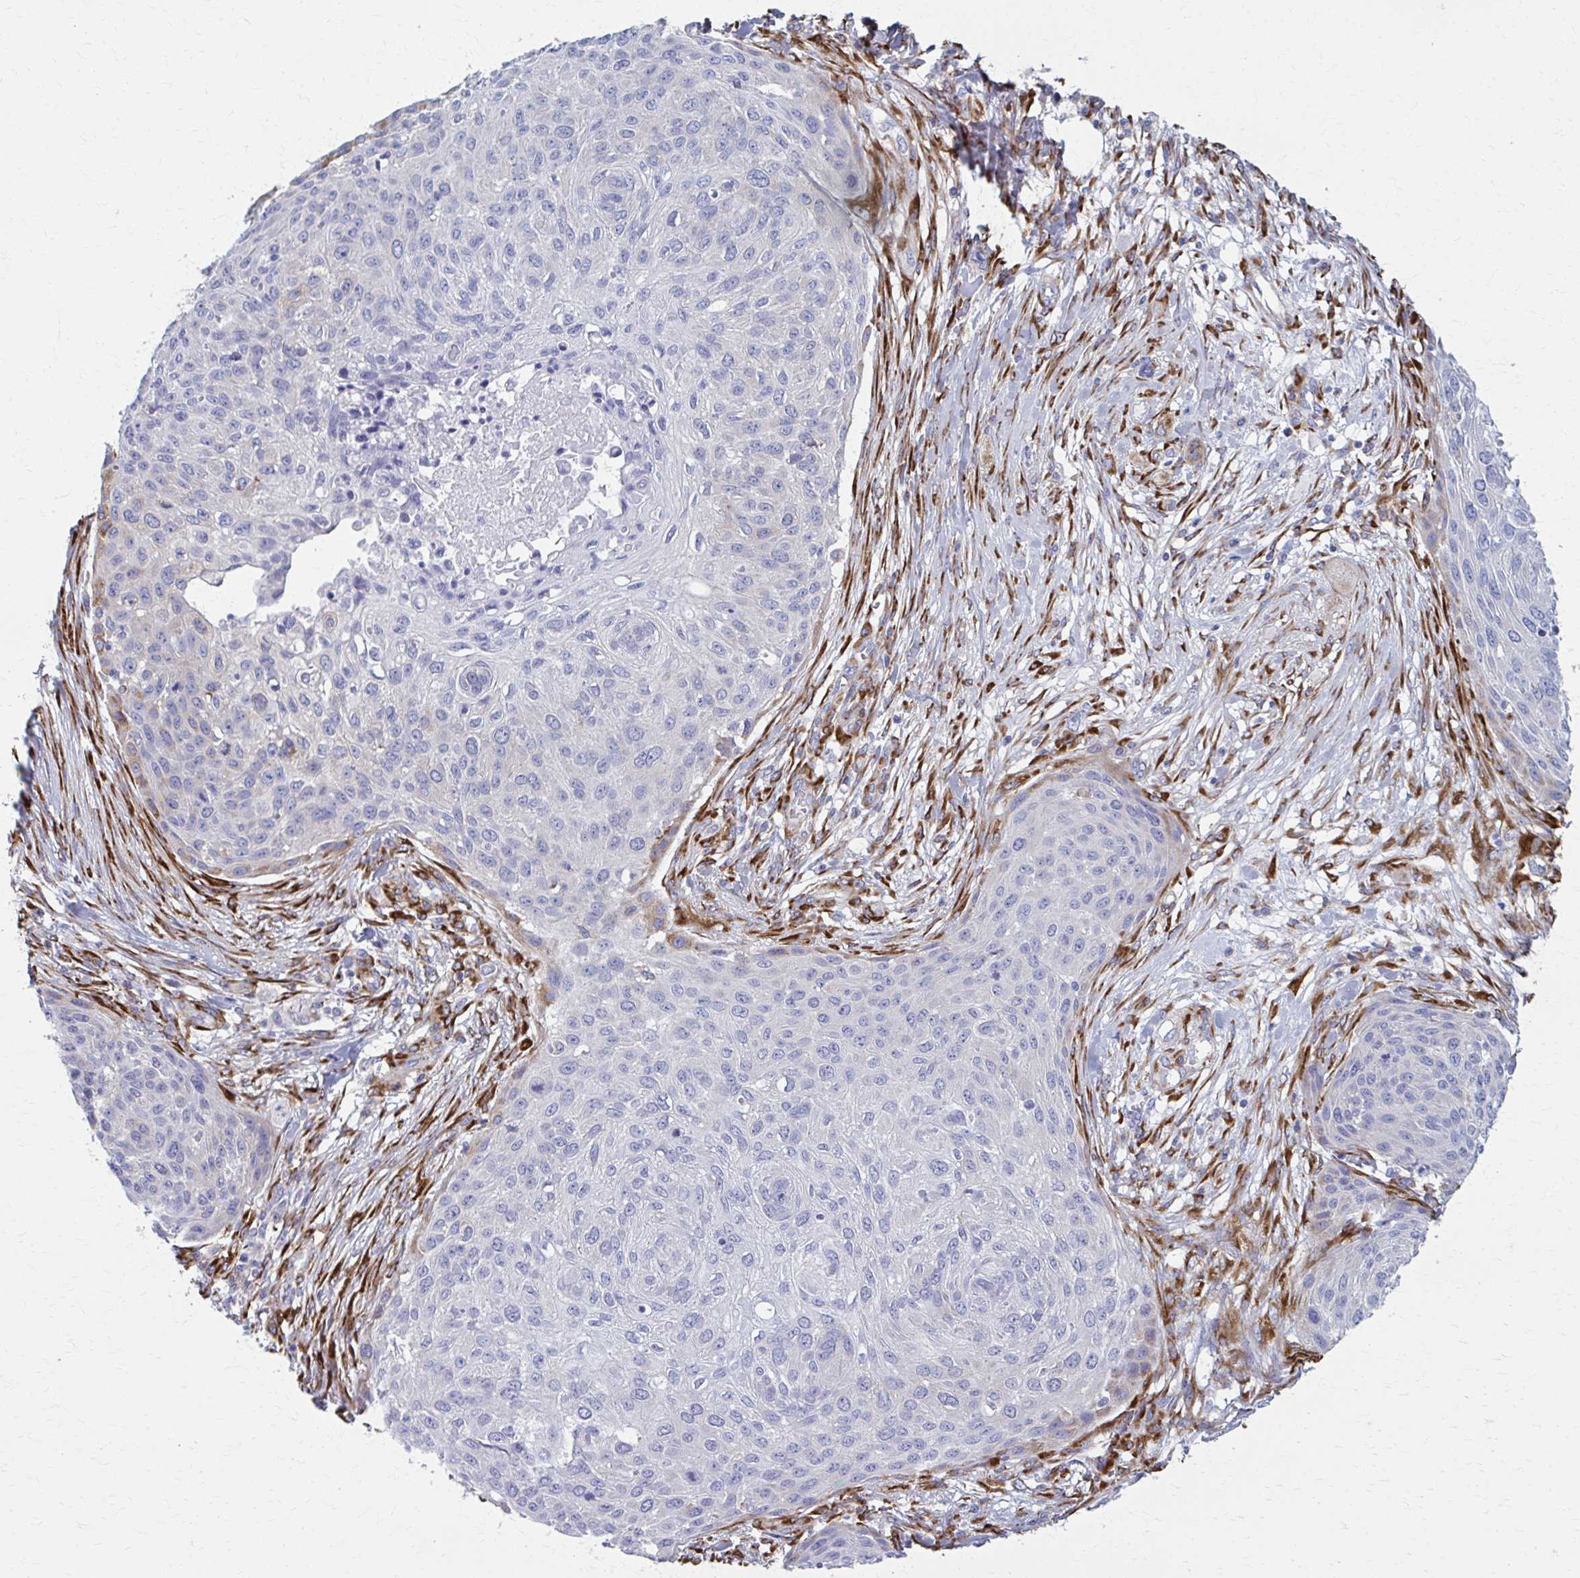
{"staining": {"intensity": "negative", "quantity": "none", "location": "none"}, "tissue": "skin cancer", "cell_type": "Tumor cells", "image_type": "cancer", "snomed": [{"axis": "morphology", "description": "Squamous cell carcinoma, NOS"}, {"axis": "topography", "description": "Skin"}], "caption": "IHC of skin cancer displays no staining in tumor cells.", "gene": "SPATS2L", "patient": {"sex": "female", "age": 87}}